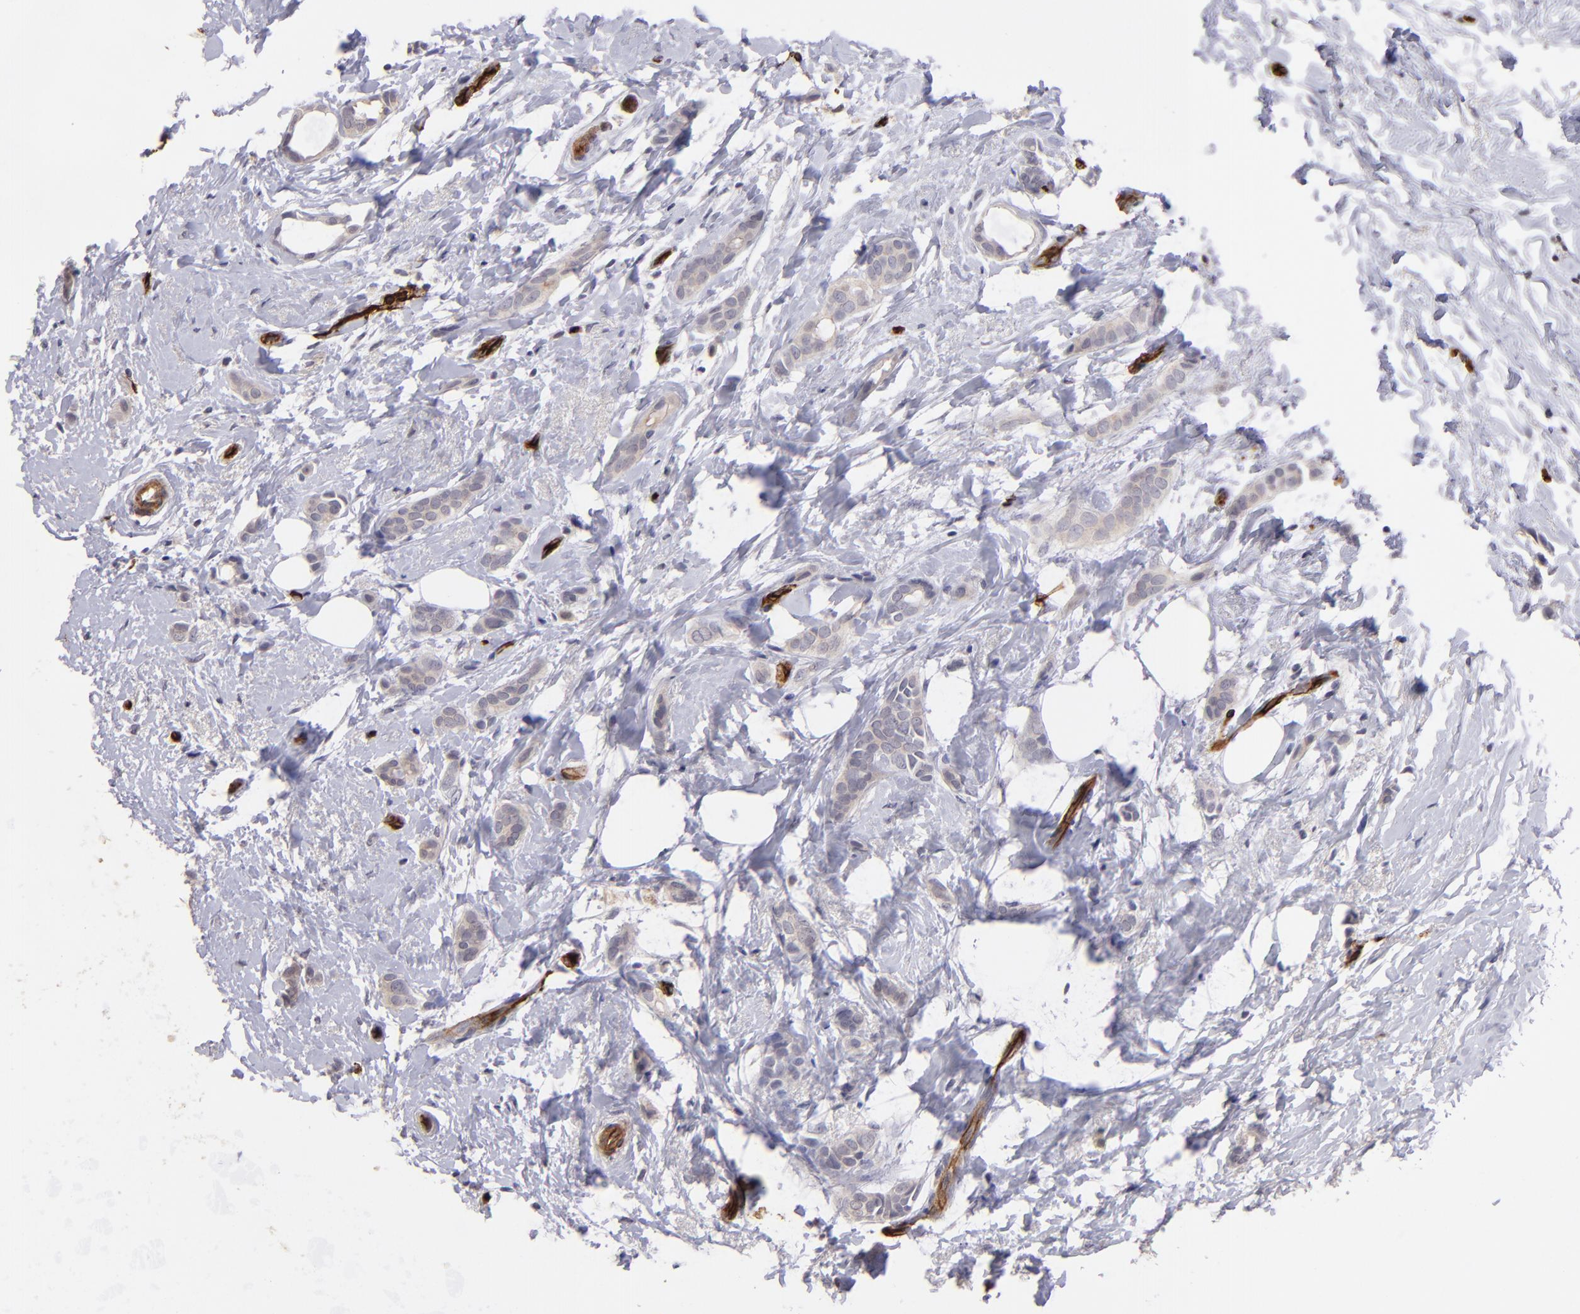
{"staining": {"intensity": "negative", "quantity": "none", "location": "none"}, "tissue": "breast cancer", "cell_type": "Tumor cells", "image_type": "cancer", "snomed": [{"axis": "morphology", "description": "Duct carcinoma"}, {"axis": "topography", "description": "Breast"}], "caption": "Immunohistochemistry (IHC) image of breast cancer (infiltrating ductal carcinoma) stained for a protein (brown), which demonstrates no expression in tumor cells.", "gene": "DYSF", "patient": {"sex": "female", "age": 54}}